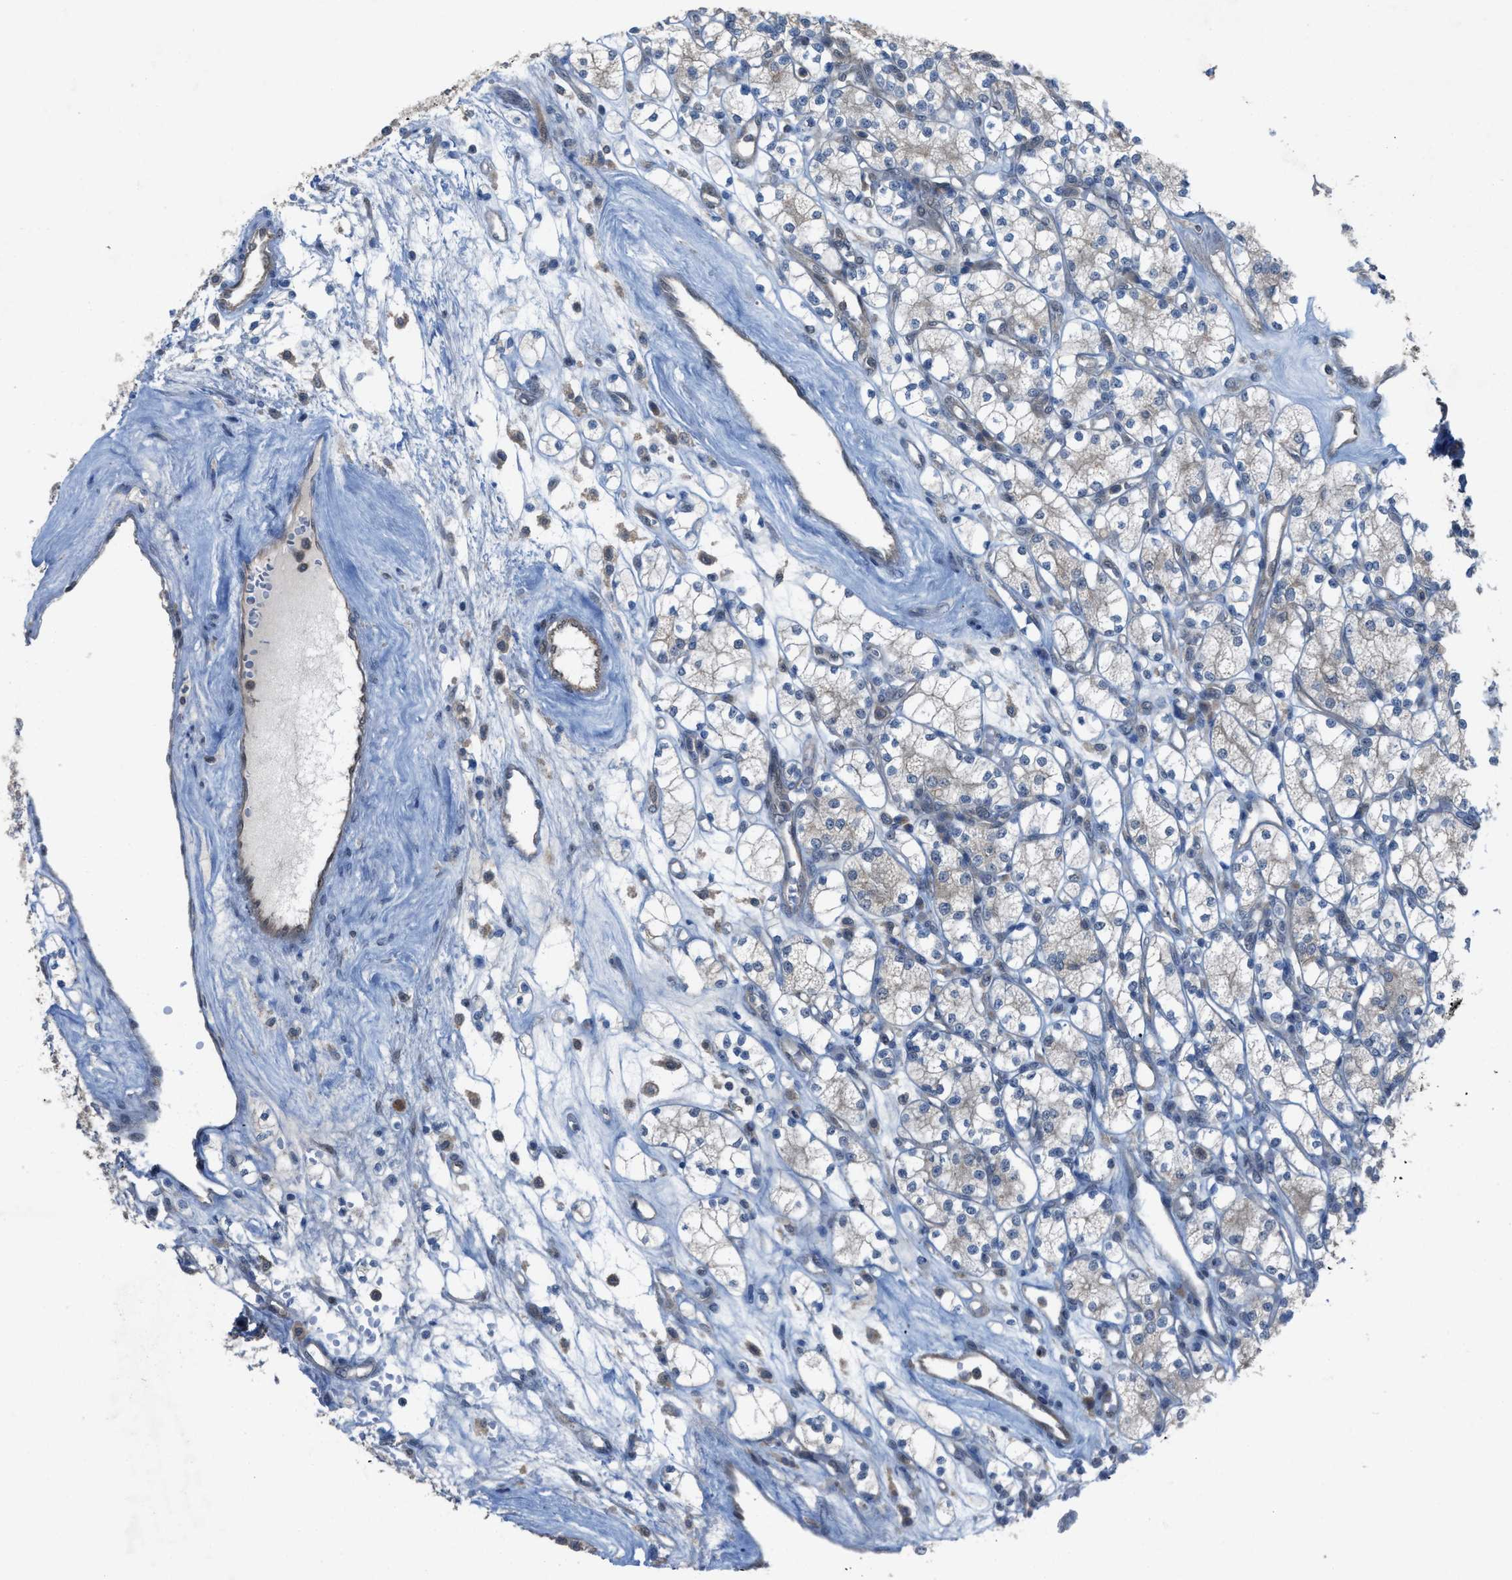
{"staining": {"intensity": "negative", "quantity": "none", "location": "none"}, "tissue": "renal cancer", "cell_type": "Tumor cells", "image_type": "cancer", "snomed": [{"axis": "morphology", "description": "Adenocarcinoma, NOS"}, {"axis": "topography", "description": "Kidney"}], "caption": "Tumor cells are negative for protein expression in human adenocarcinoma (renal).", "gene": "PLAA", "patient": {"sex": "male", "age": 77}}